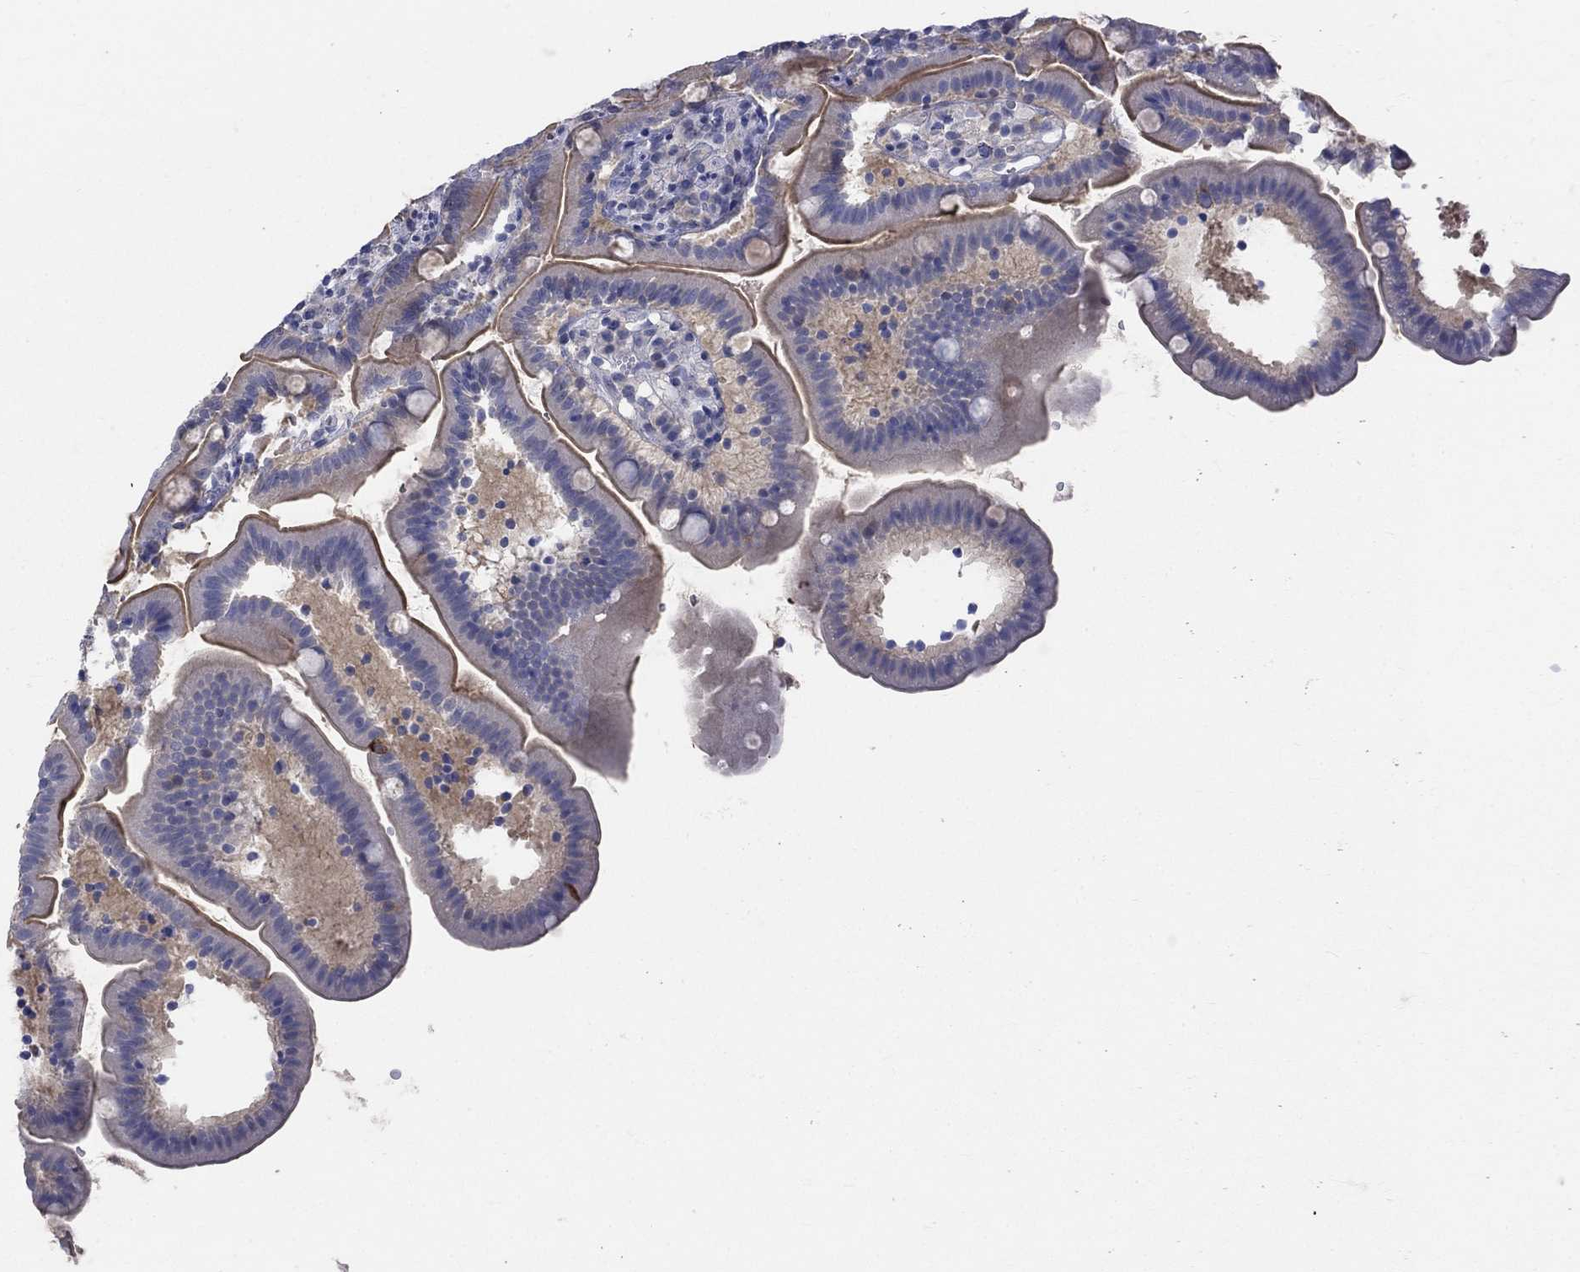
{"staining": {"intensity": "moderate", "quantity": "25%-75%", "location": "cytoplasmic/membranous"}, "tissue": "duodenum", "cell_type": "Glandular cells", "image_type": "normal", "snomed": [{"axis": "morphology", "description": "Normal tissue, NOS"}, {"axis": "topography", "description": "Duodenum"}], "caption": "Protein staining of normal duodenum demonstrates moderate cytoplasmic/membranous staining in approximately 25%-75% of glandular cells.", "gene": "EGFLAM", "patient": {"sex": "female", "age": 67}}